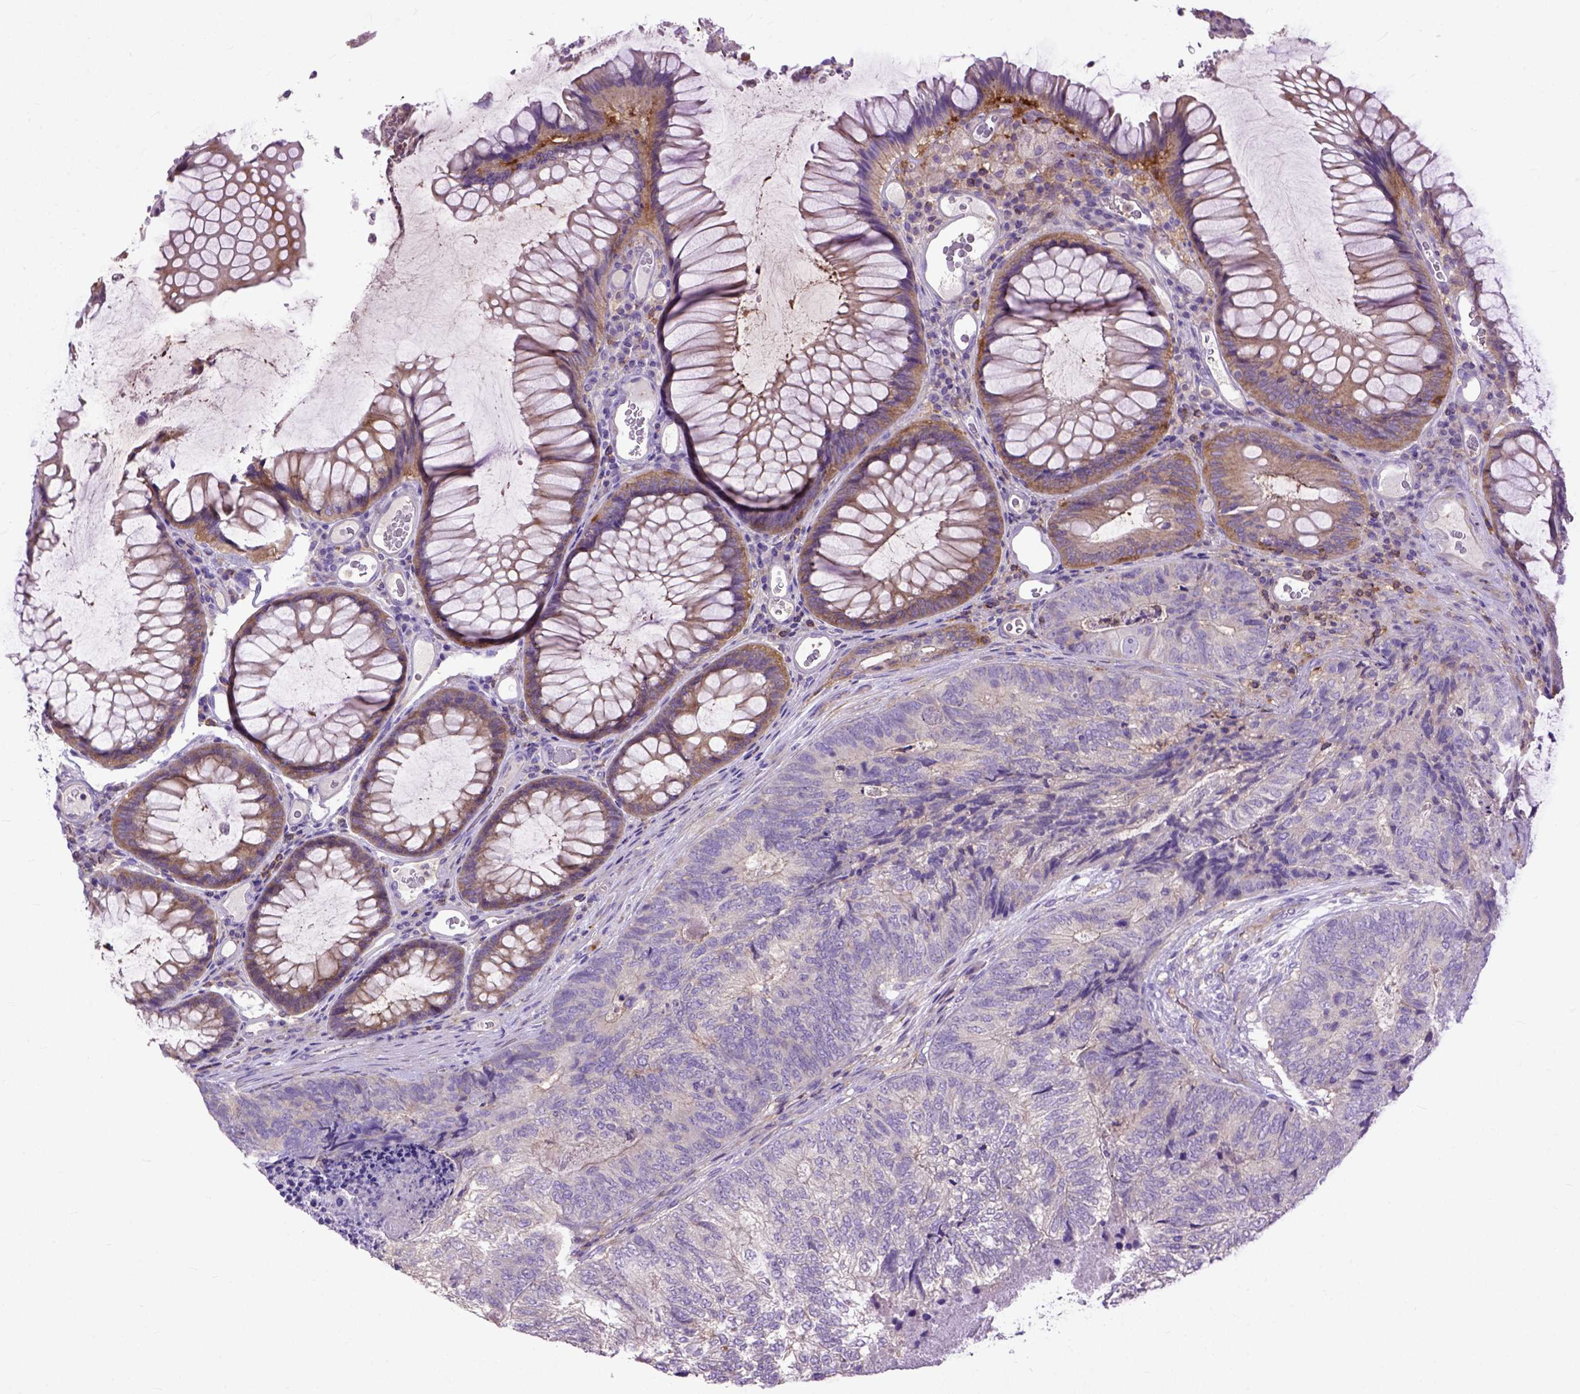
{"staining": {"intensity": "negative", "quantity": "none", "location": "none"}, "tissue": "colorectal cancer", "cell_type": "Tumor cells", "image_type": "cancer", "snomed": [{"axis": "morphology", "description": "Adenocarcinoma, NOS"}, {"axis": "topography", "description": "Colon"}], "caption": "Tumor cells show no significant expression in colorectal adenocarcinoma.", "gene": "NAMPT", "patient": {"sex": "female", "age": 67}}